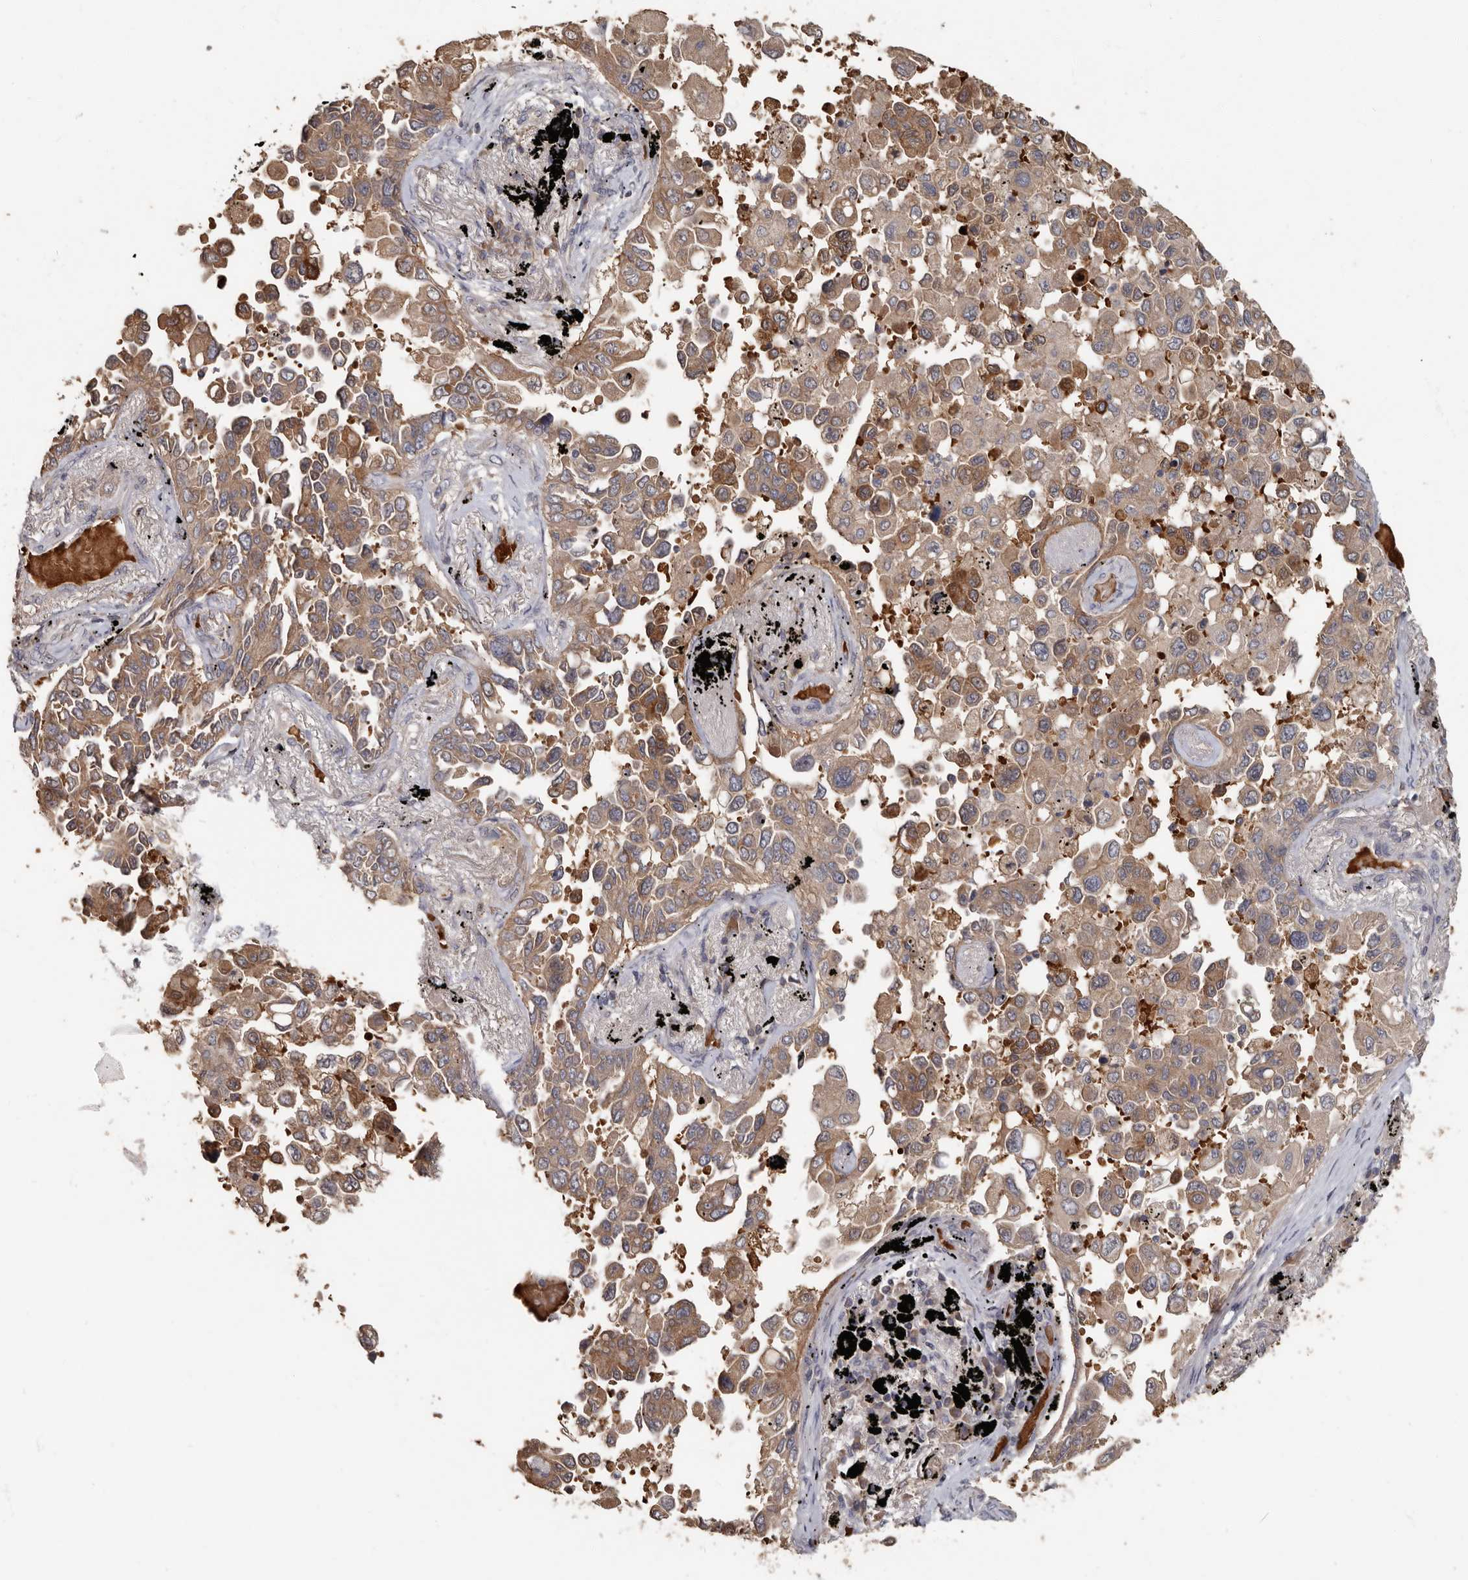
{"staining": {"intensity": "moderate", "quantity": ">75%", "location": "cytoplasmic/membranous"}, "tissue": "lung cancer", "cell_type": "Tumor cells", "image_type": "cancer", "snomed": [{"axis": "morphology", "description": "Adenocarcinoma, NOS"}, {"axis": "topography", "description": "Lung"}], "caption": "Human adenocarcinoma (lung) stained for a protein (brown) reveals moderate cytoplasmic/membranous positive expression in approximately >75% of tumor cells.", "gene": "KIF26B", "patient": {"sex": "female", "age": 67}}